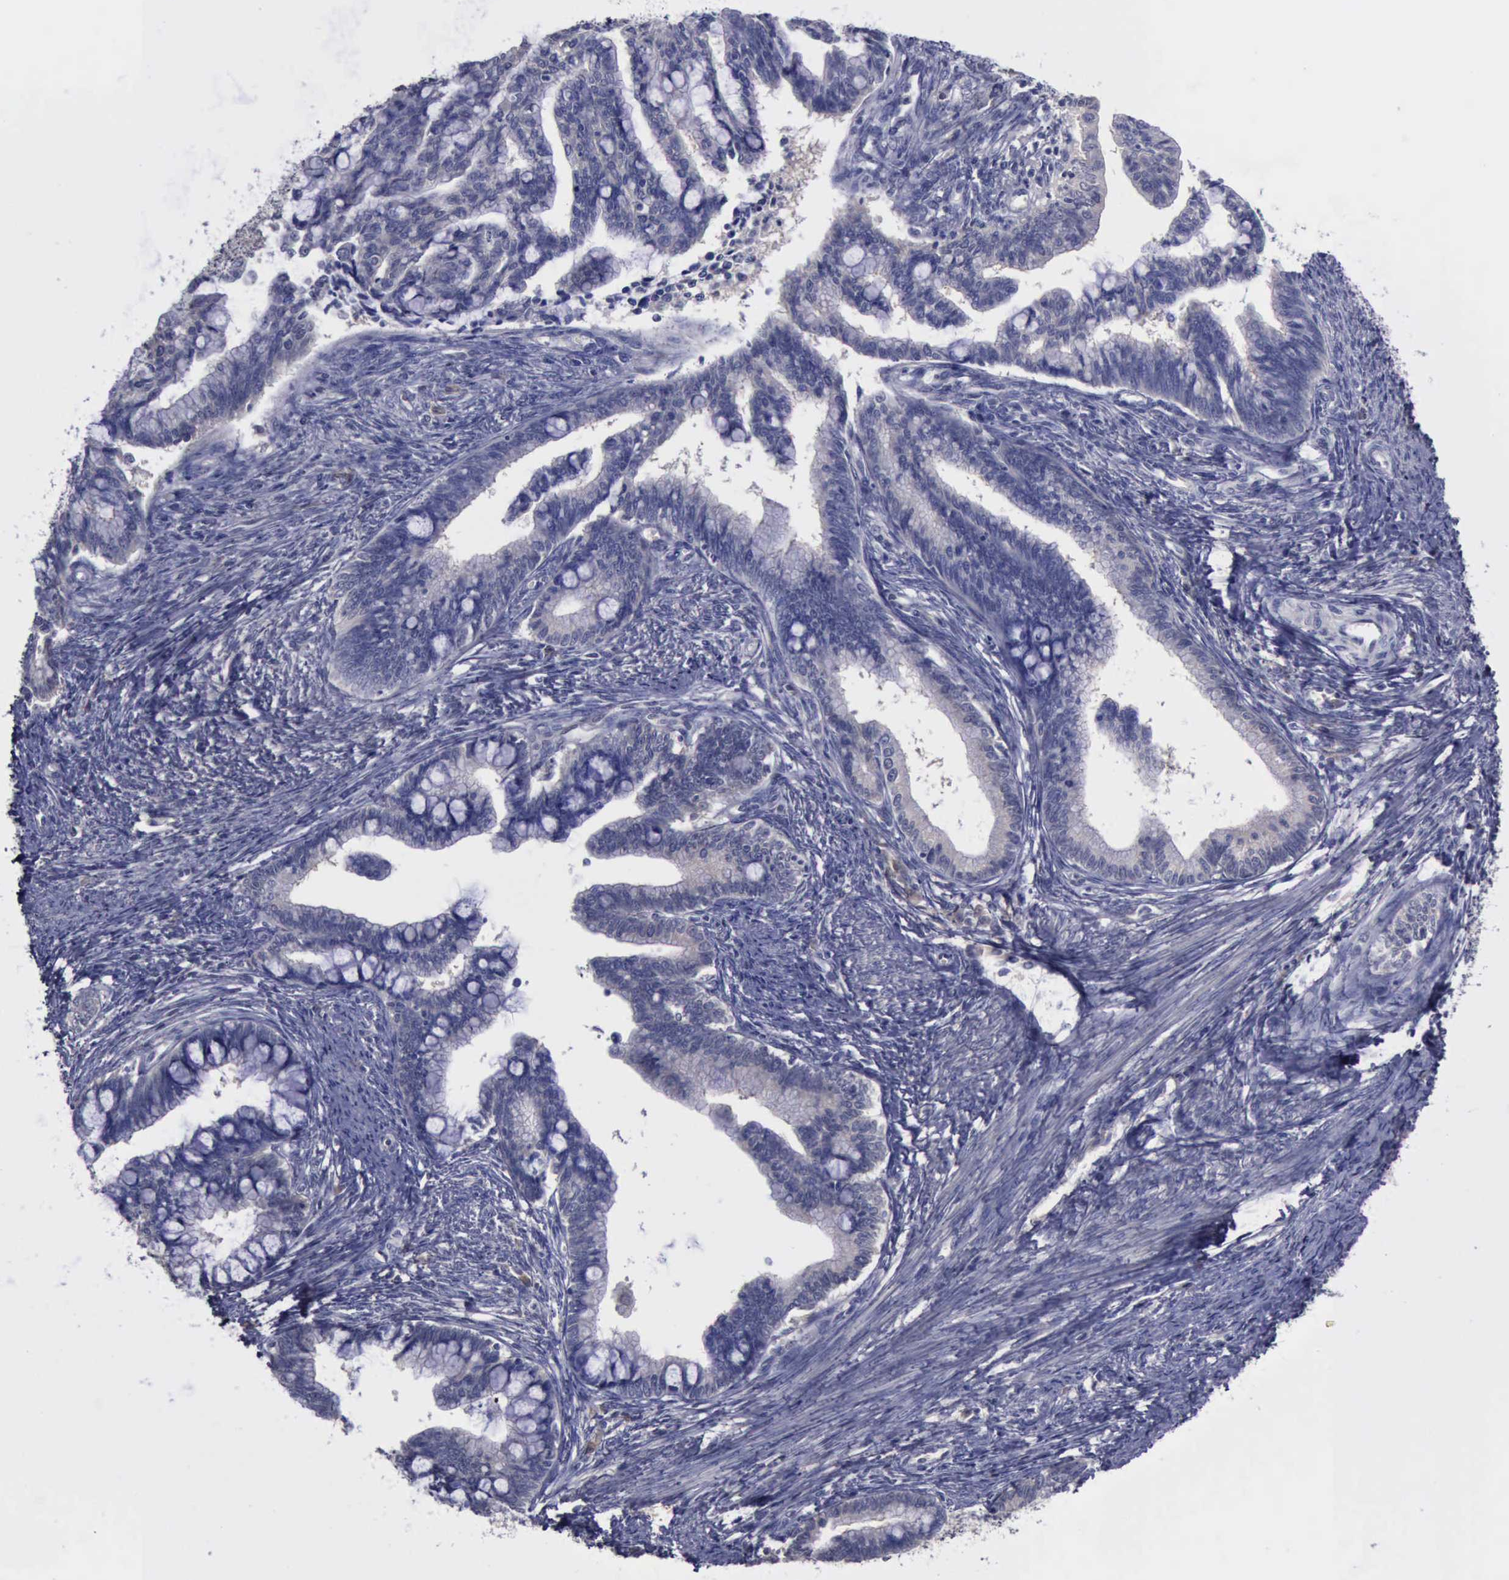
{"staining": {"intensity": "negative", "quantity": "none", "location": "none"}, "tissue": "cervical cancer", "cell_type": "Tumor cells", "image_type": "cancer", "snomed": [{"axis": "morphology", "description": "Adenocarcinoma, NOS"}, {"axis": "topography", "description": "Cervix"}], "caption": "Immunohistochemistry (IHC) micrograph of human cervical adenocarcinoma stained for a protein (brown), which reveals no positivity in tumor cells.", "gene": "PHKA1", "patient": {"sex": "female", "age": 36}}